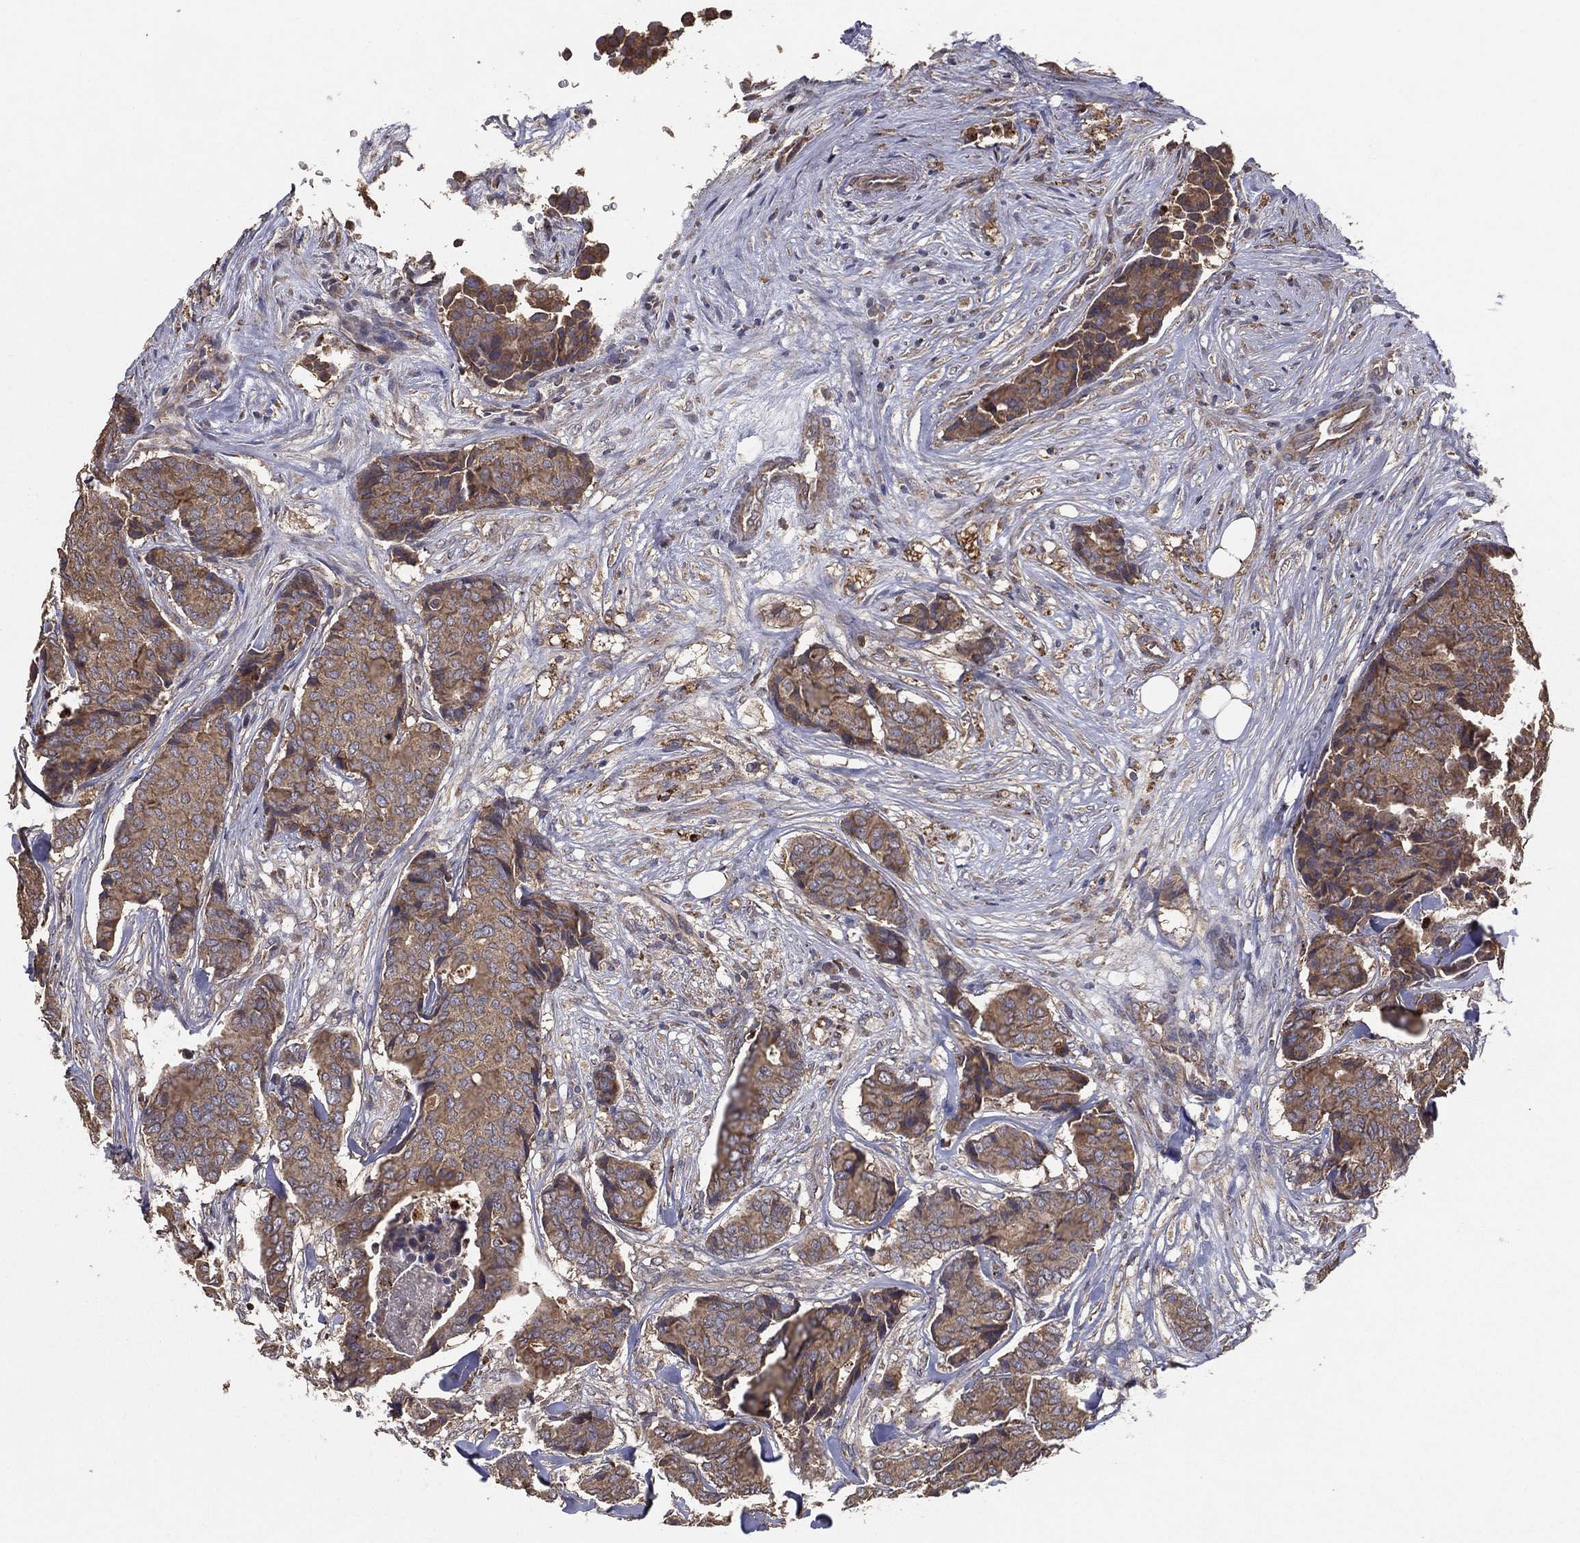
{"staining": {"intensity": "moderate", "quantity": ">75%", "location": "cytoplasmic/membranous"}, "tissue": "breast cancer", "cell_type": "Tumor cells", "image_type": "cancer", "snomed": [{"axis": "morphology", "description": "Duct carcinoma"}, {"axis": "topography", "description": "Breast"}], "caption": "Breast cancer was stained to show a protein in brown. There is medium levels of moderate cytoplasmic/membranous expression in approximately >75% of tumor cells.", "gene": "MT-ND1", "patient": {"sex": "female", "age": 75}}